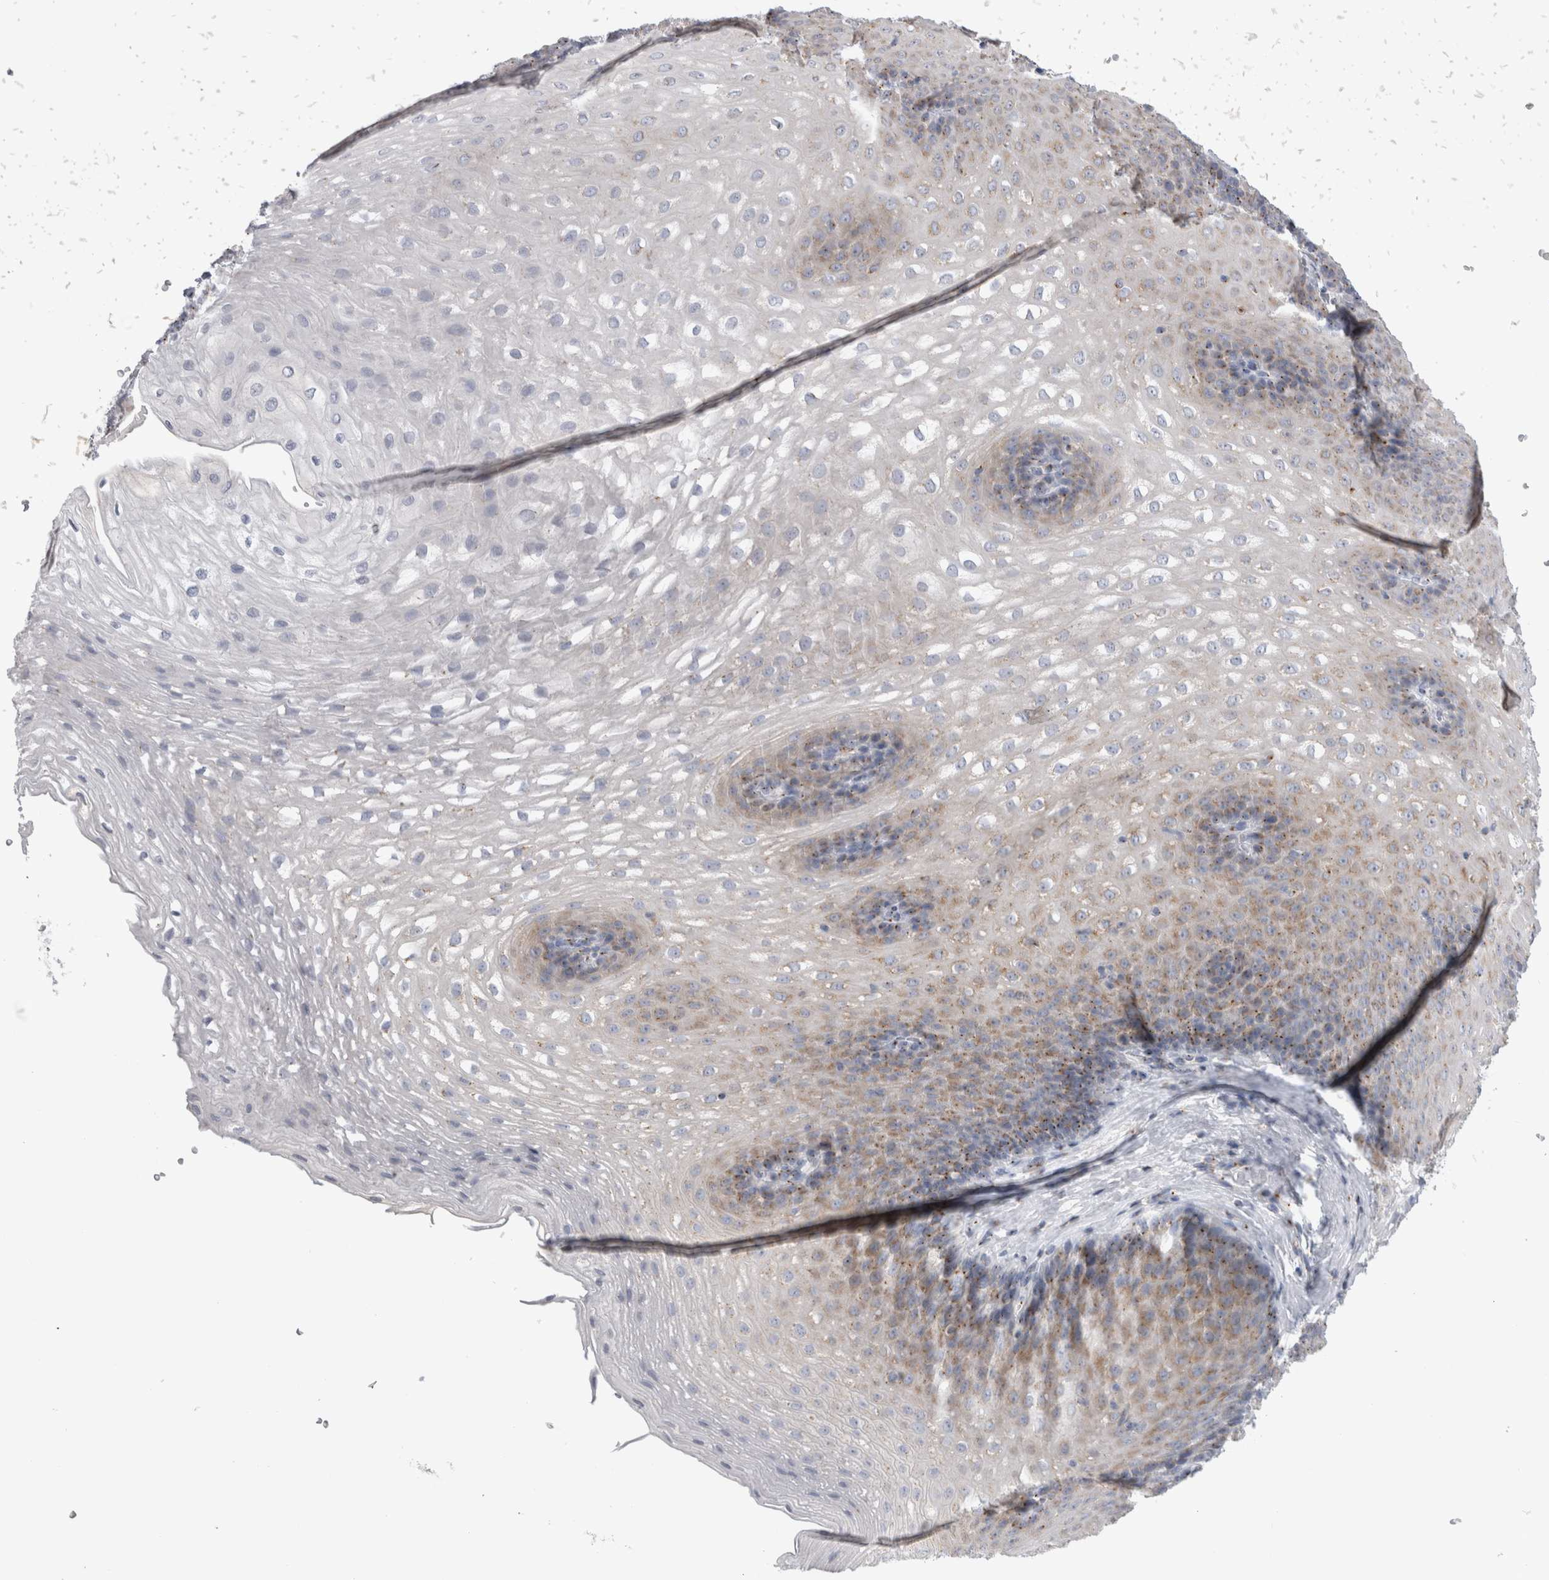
{"staining": {"intensity": "weak", "quantity": "25%-75%", "location": "cytoplasmic/membranous"}, "tissue": "esophagus", "cell_type": "Squamous epithelial cells", "image_type": "normal", "snomed": [{"axis": "morphology", "description": "Normal tissue, NOS"}, {"axis": "topography", "description": "Esophagus"}], "caption": "High-power microscopy captured an IHC histopathology image of normal esophagus, revealing weak cytoplasmic/membranous positivity in approximately 25%-75% of squamous epithelial cells.", "gene": "AKAP9", "patient": {"sex": "female", "age": 66}}